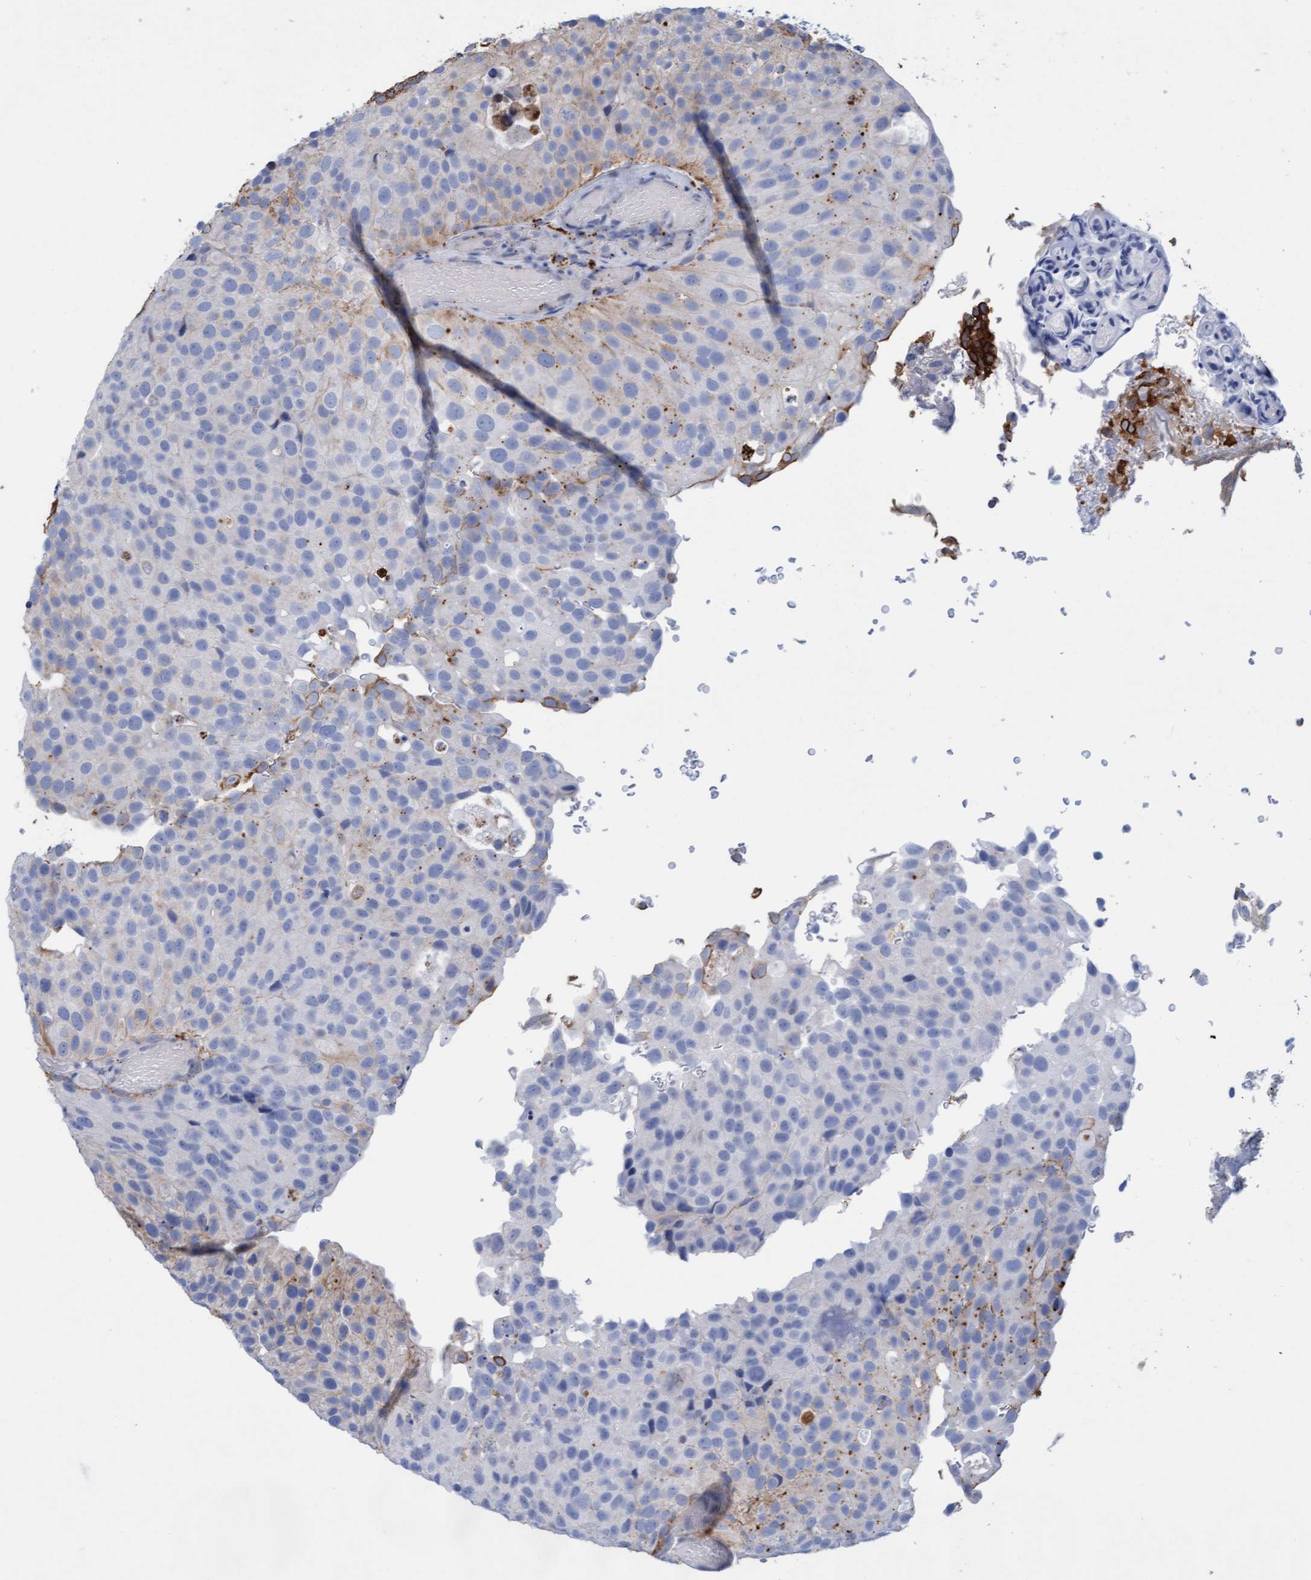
{"staining": {"intensity": "moderate", "quantity": "<25%", "location": "cytoplasmic/membranous"}, "tissue": "urothelial cancer", "cell_type": "Tumor cells", "image_type": "cancer", "snomed": [{"axis": "morphology", "description": "Urothelial carcinoma, Low grade"}, {"axis": "topography", "description": "Urinary bladder"}], "caption": "About <25% of tumor cells in human urothelial cancer demonstrate moderate cytoplasmic/membranous protein positivity as visualized by brown immunohistochemical staining.", "gene": "SGSH", "patient": {"sex": "male", "age": 78}}